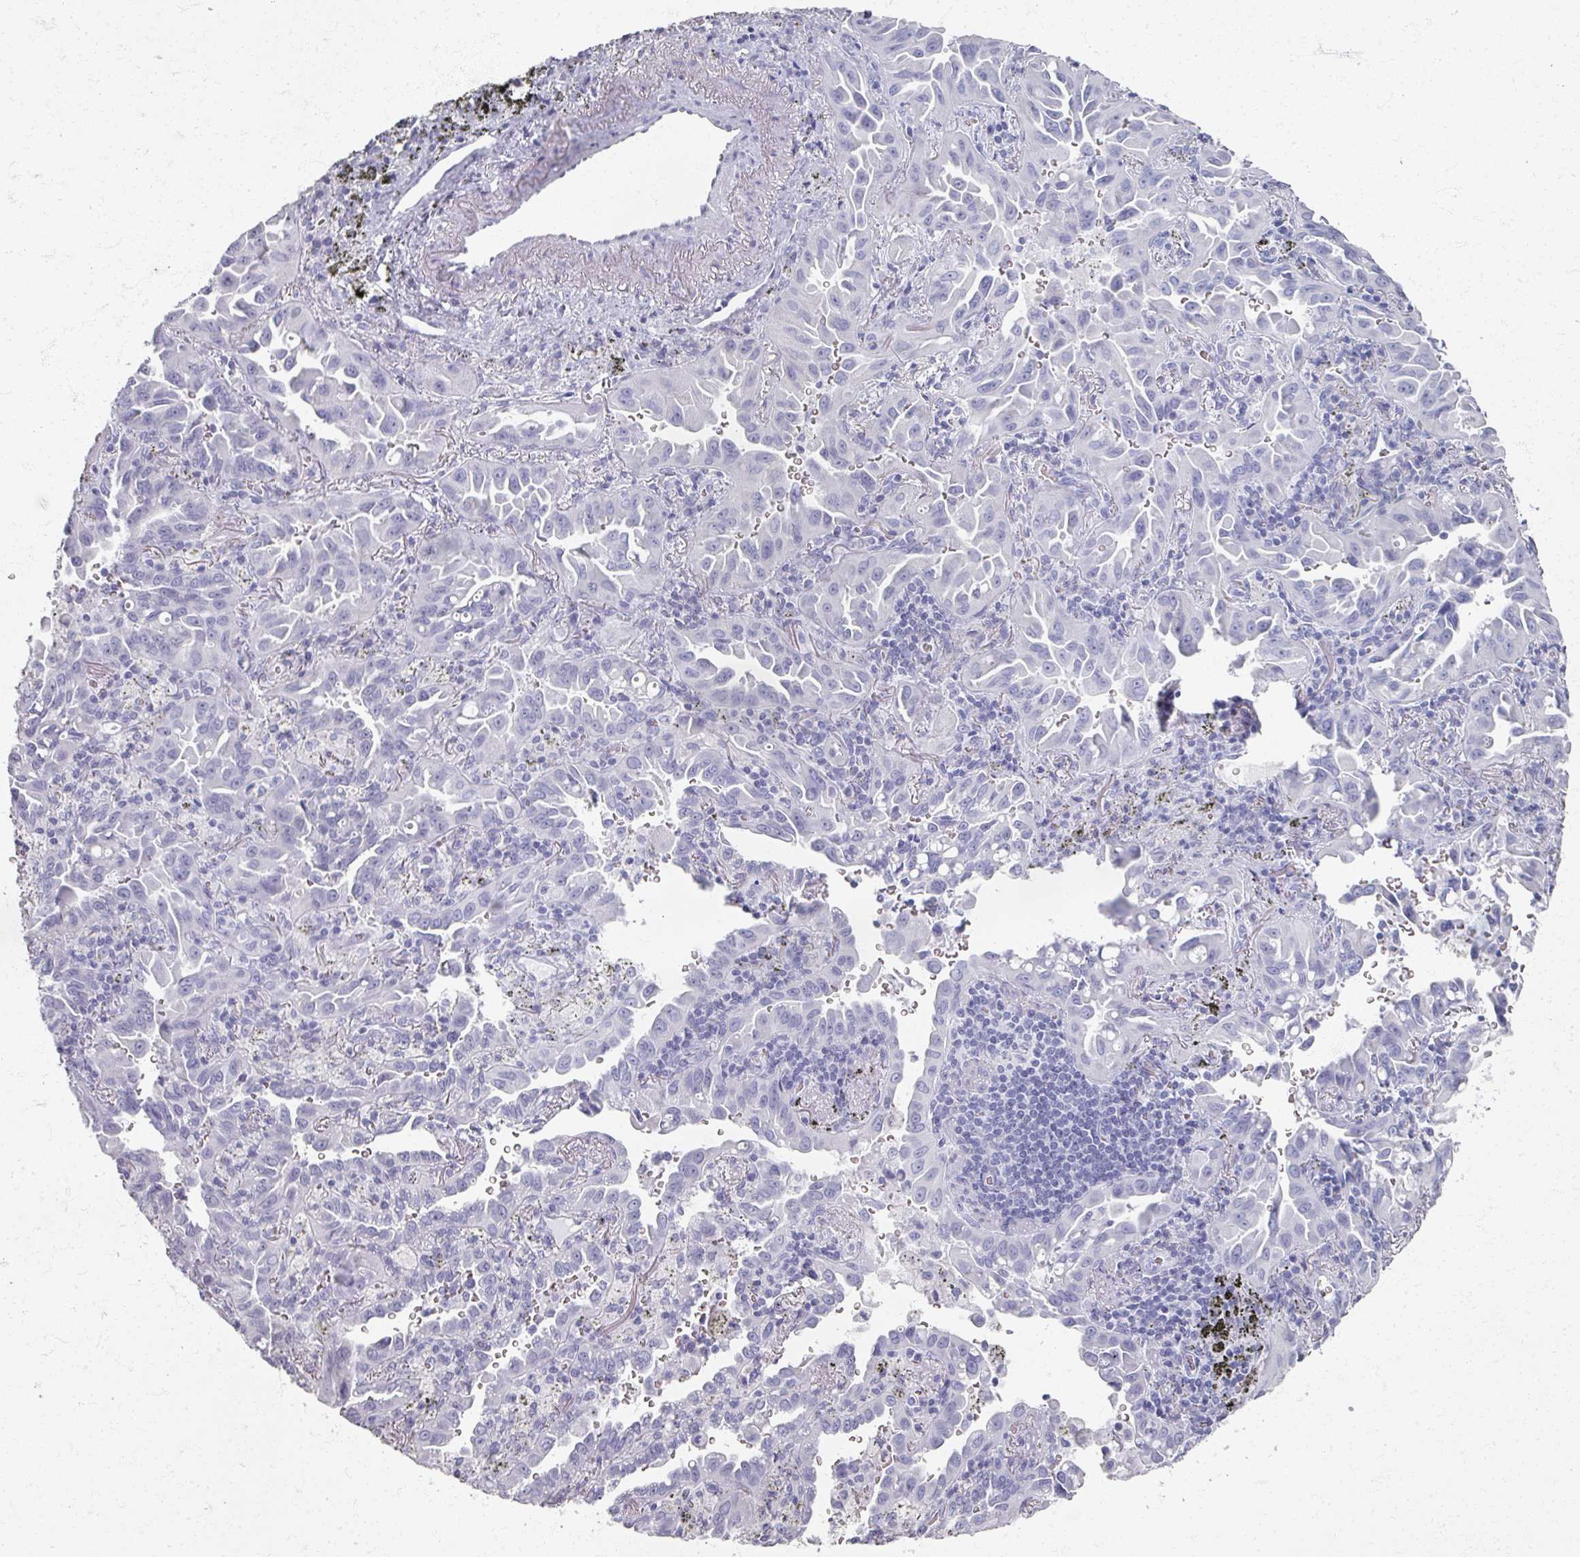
{"staining": {"intensity": "negative", "quantity": "none", "location": "none"}, "tissue": "lung cancer", "cell_type": "Tumor cells", "image_type": "cancer", "snomed": [{"axis": "morphology", "description": "Adenocarcinoma, NOS"}, {"axis": "topography", "description": "Lung"}], "caption": "An IHC micrograph of adenocarcinoma (lung) is shown. There is no staining in tumor cells of adenocarcinoma (lung).", "gene": "PSKH1", "patient": {"sex": "male", "age": 68}}